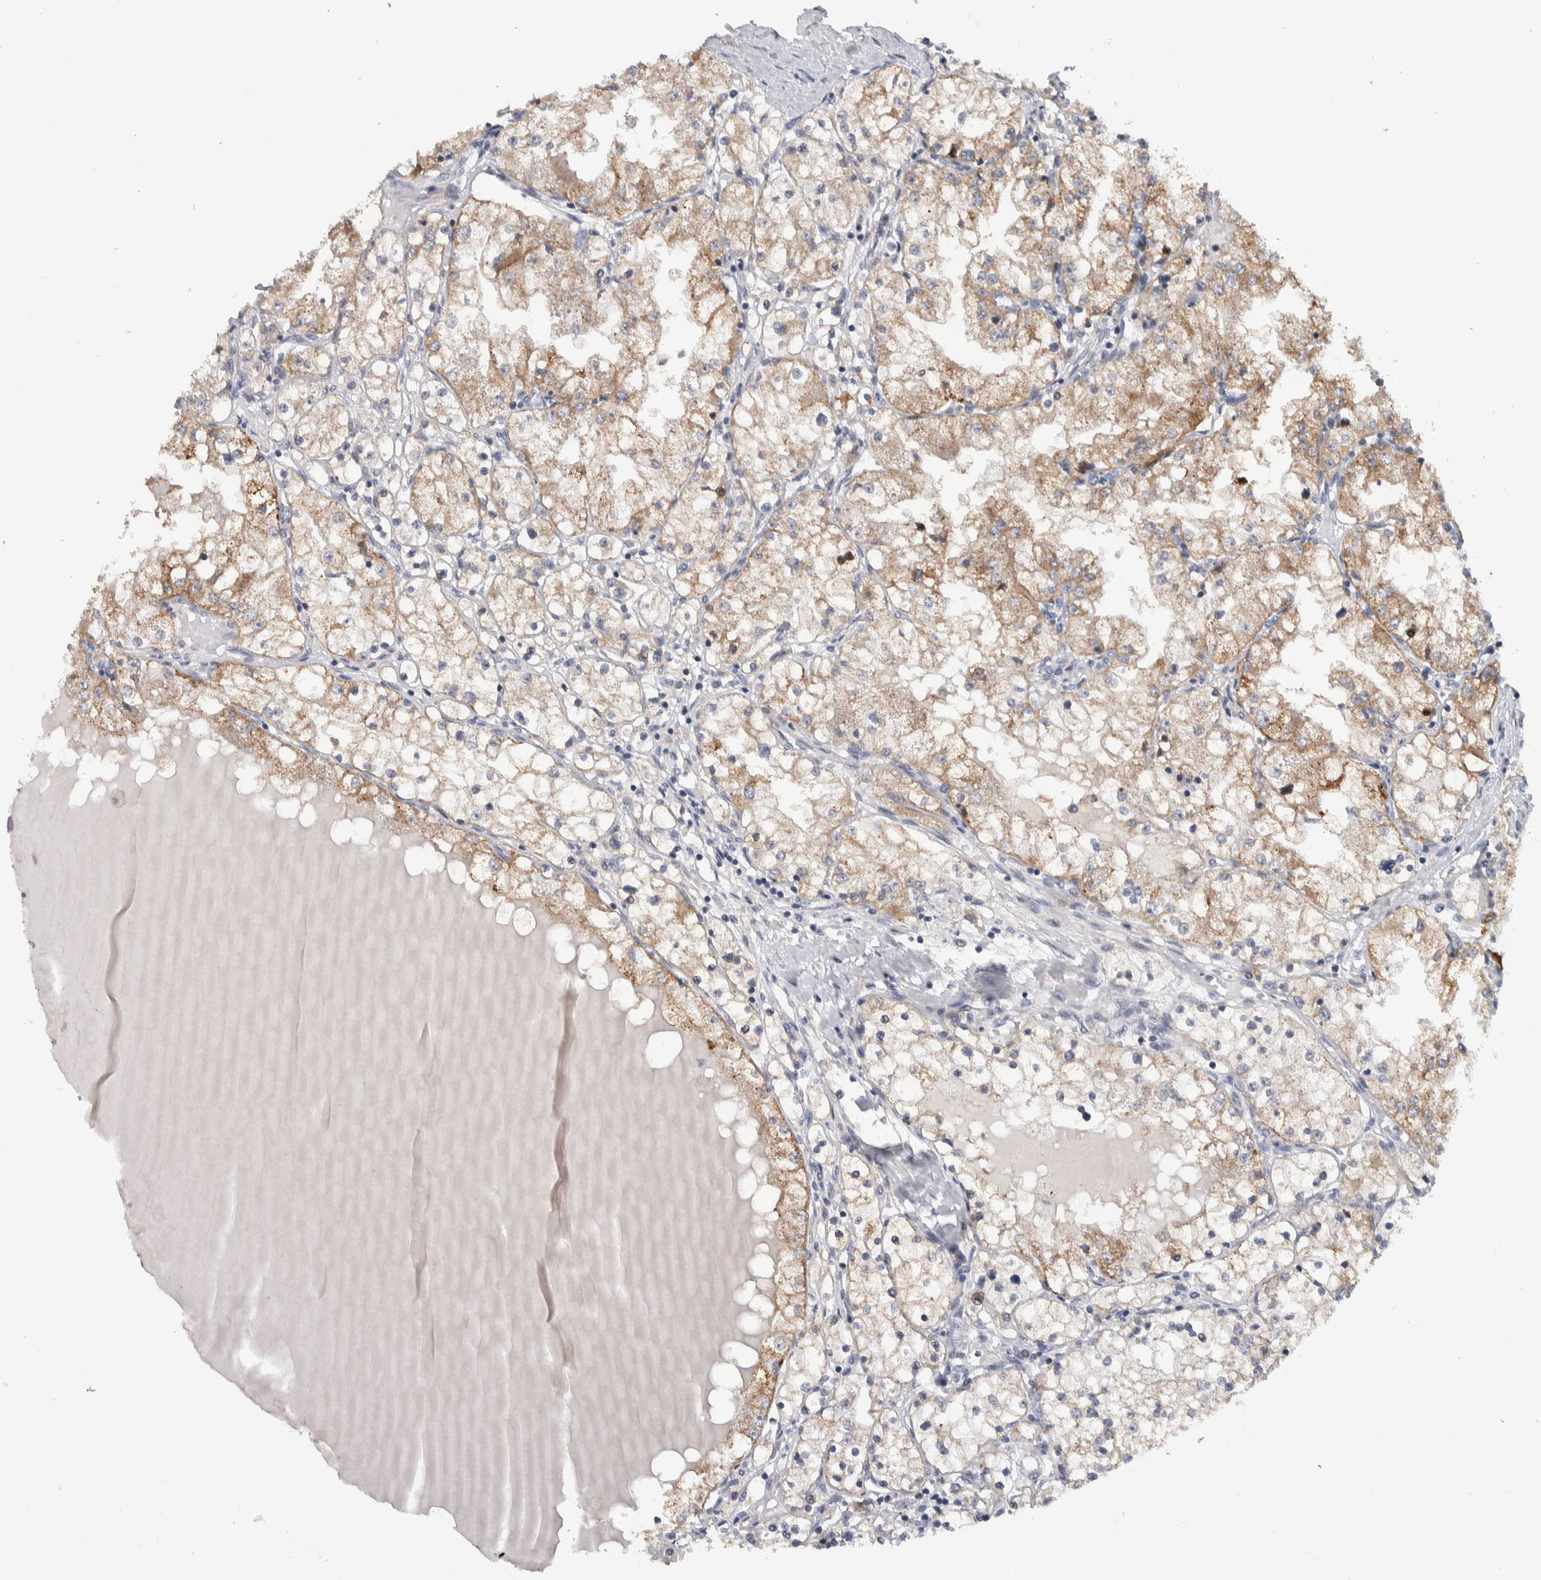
{"staining": {"intensity": "weak", "quantity": "25%-75%", "location": "cytoplasmic/membranous"}, "tissue": "renal cancer", "cell_type": "Tumor cells", "image_type": "cancer", "snomed": [{"axis": "morphology", "description": "Adenocarcinoma, NOS"}, {"axis": "topography", "description": "Kidney"}], "caption": "DAB immunohistochemical staining of human renal cancer (adenocarcinoma) shows weak cytoplasmic/membranous protein positivity in about 25%-75% of tumor cells.", "gene": "PRRG4", "patient": {"sex": "male", "age": 68}}